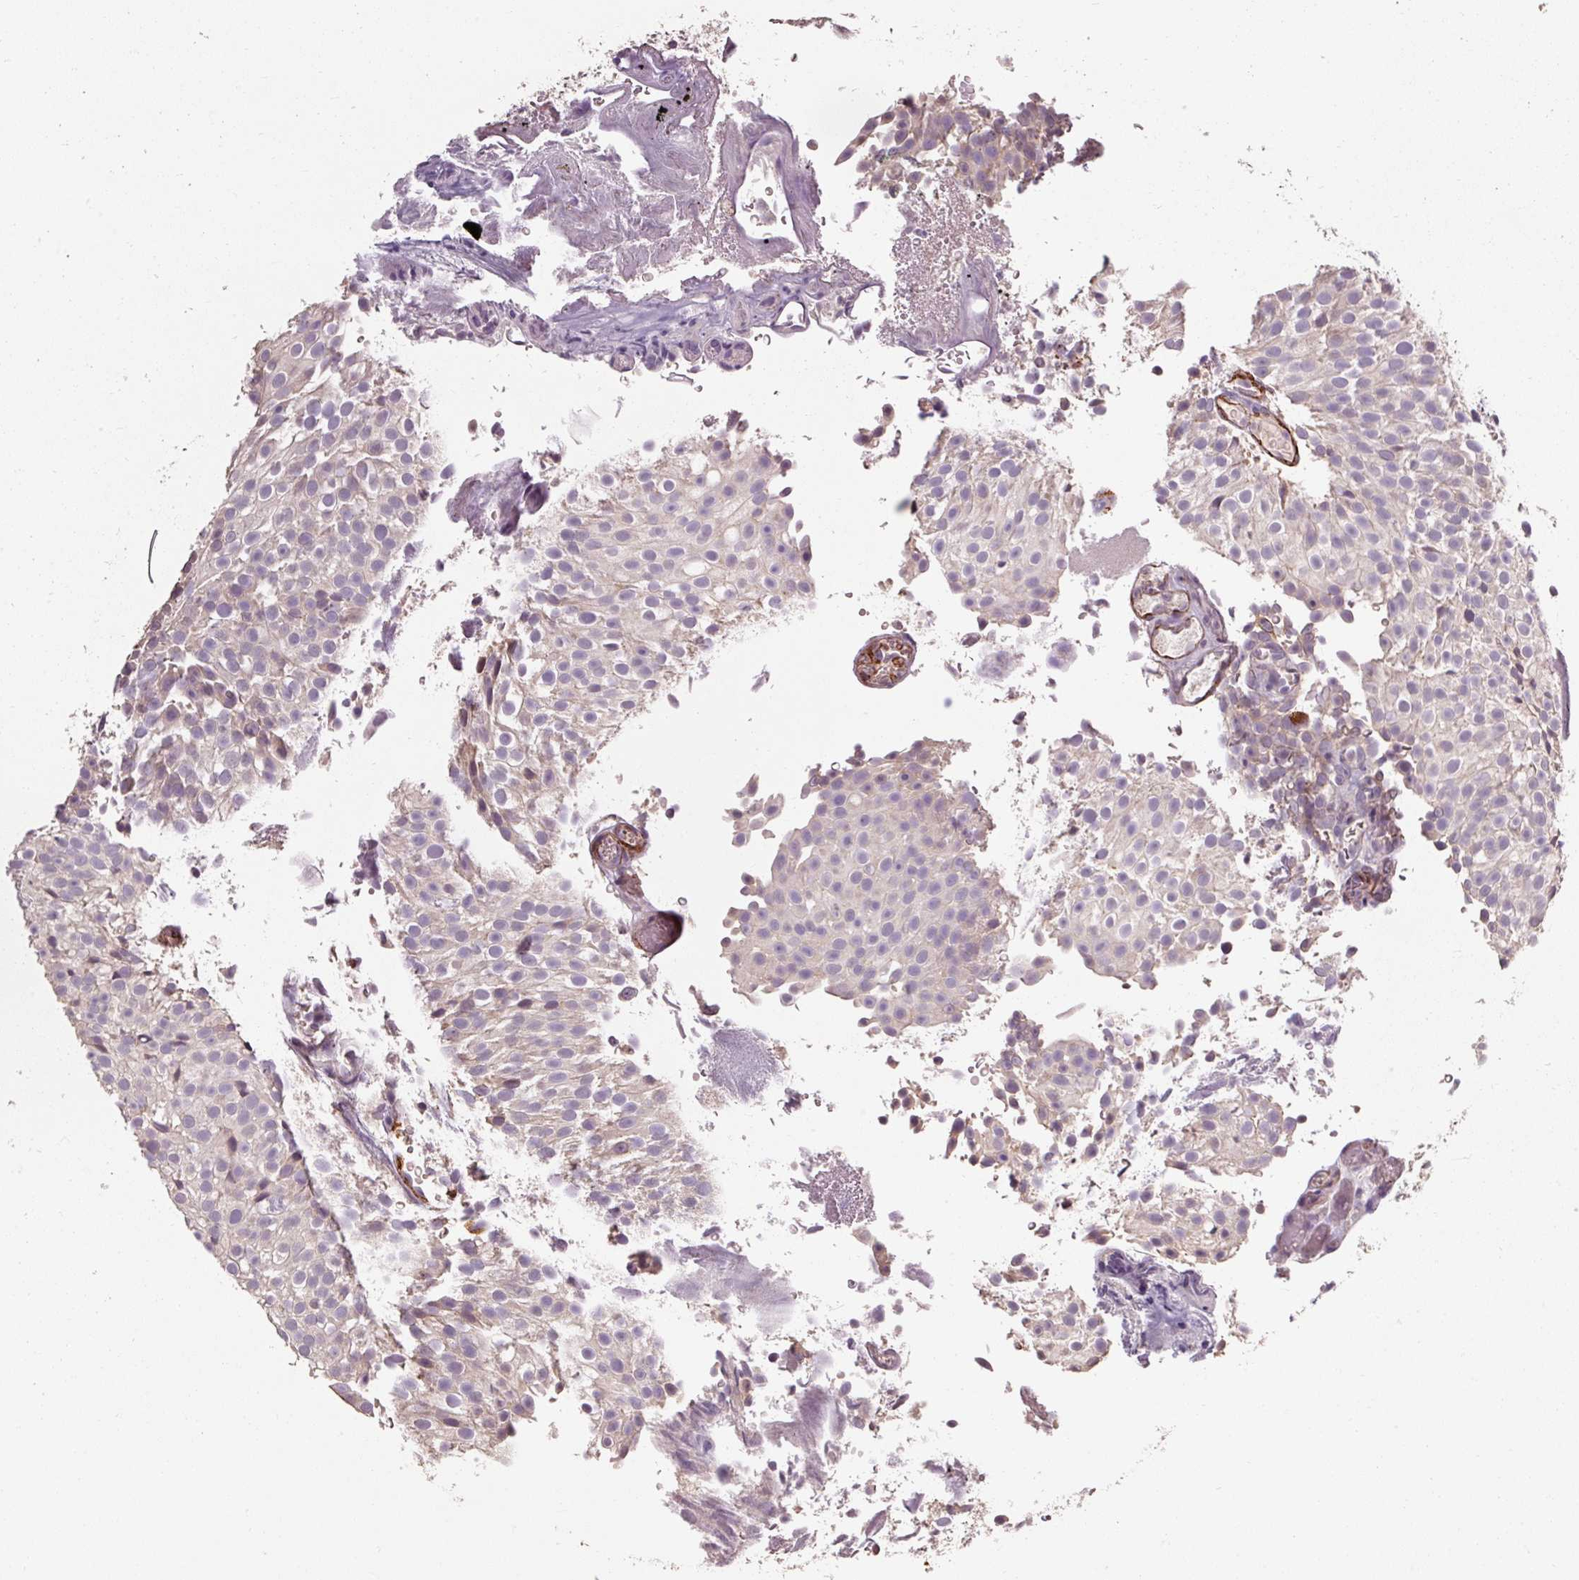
{"staining": {"intensity": "negative", "quantity": "none", "location": "none"}, "tissue": "urothelial cancer", "cell_type": "Tumor cells", "image_type": "cancer", "snomed": [{"axis": "morphology", "description": "Urothelial carcinoma, Low grade"}, {"axis": "topography", "description": "Urinary bladder"}], "caption": "DAB (3,3'-diaminobenzidine) immunohistochemical staining of human urothelial carcinoma (low-grade) displays no significant staining in tumor cells. (DAB immunohistochemistry (IHC) visualized using brightfield microscopy, high magnification).", "gene": "CFAP65", "patient": {"sex": "male", "age": 78}}